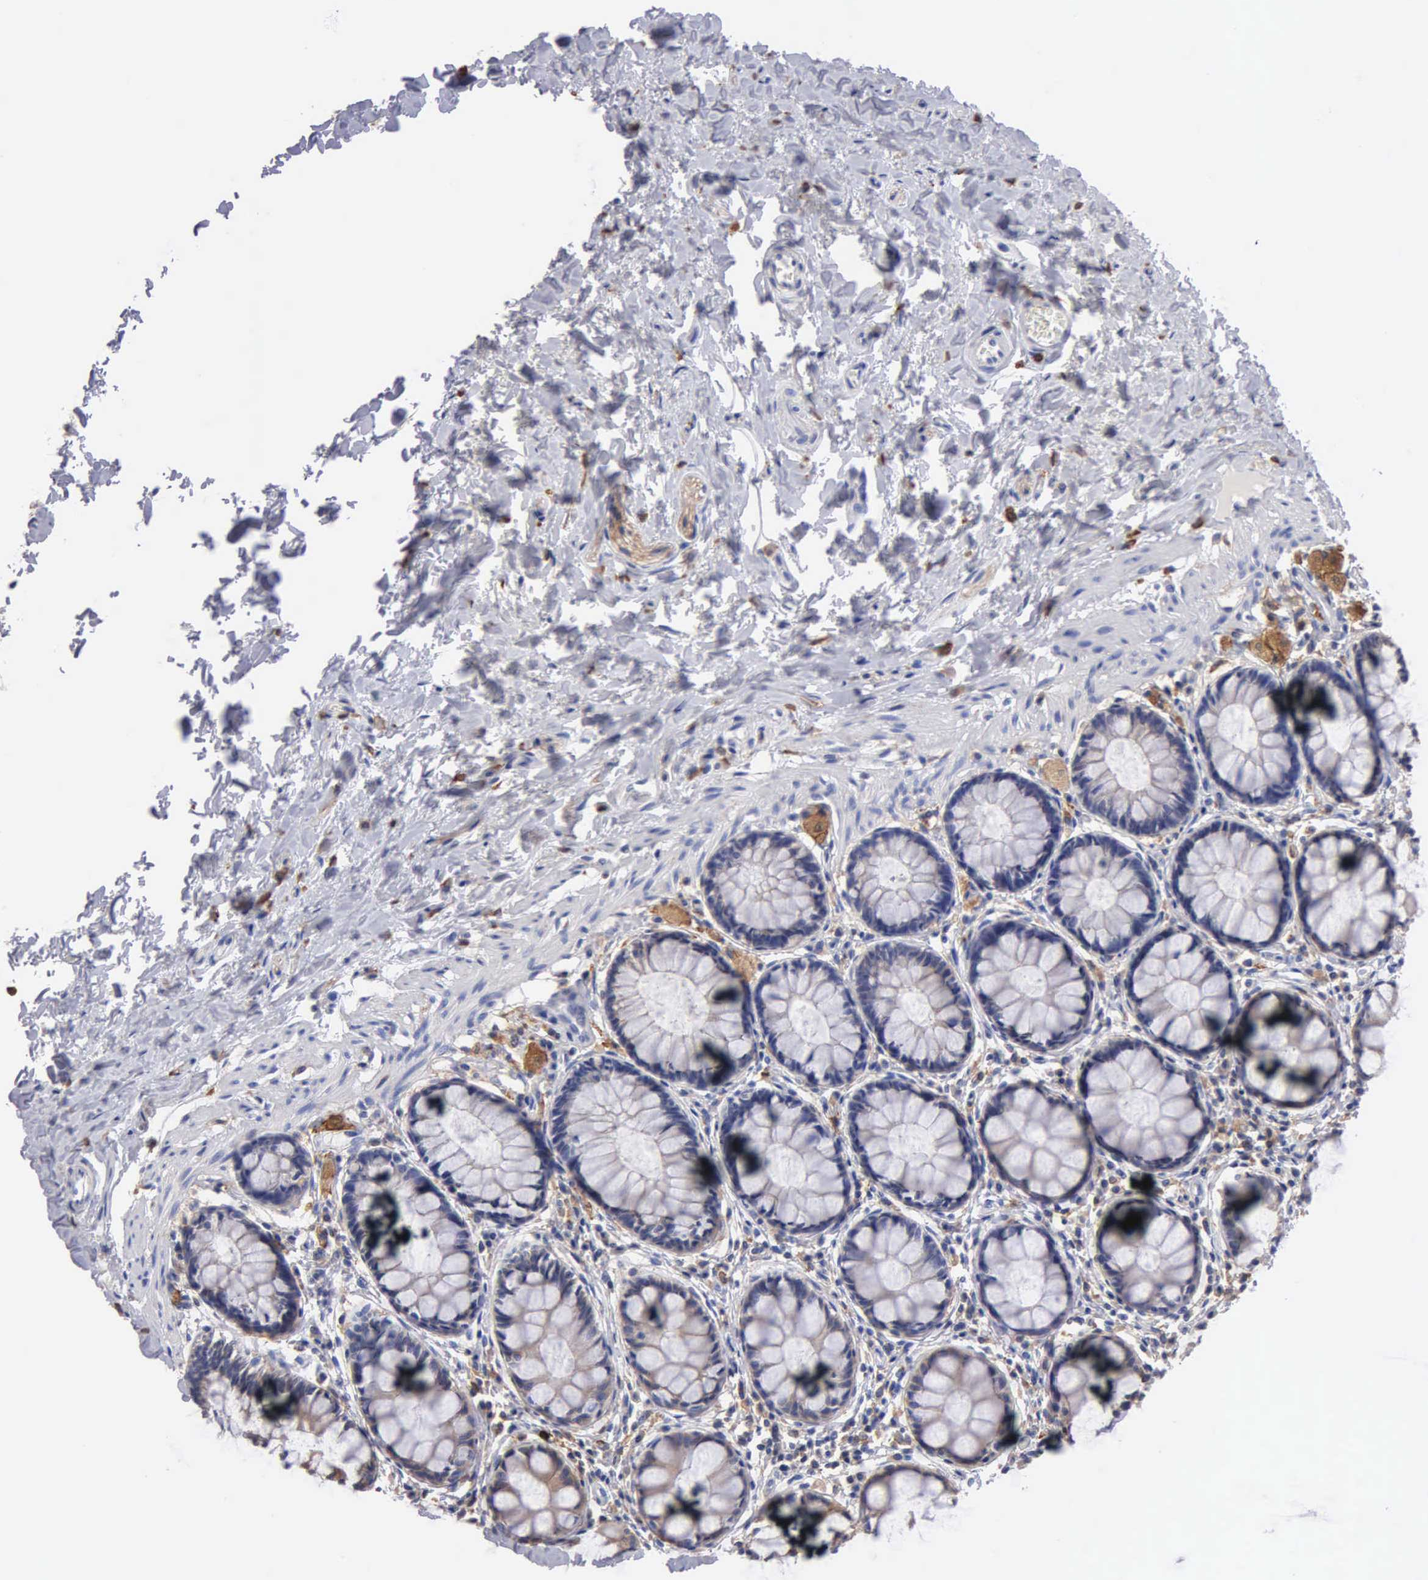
{"staining": {"intensity": "weak", "quantity": "25%-75%", "location": "cytoplasmic/membranous"}, "tissue": "rectum", "cell_type": "Glandular cells", "image_type": "normal", "snomed": [{"axis": "morphology", "description": "Normal tissue, NOS"}, {"axis": "topography", "description": "Rectum"}], "caption": "Immunohistochemistry (IHC) image of benign human rectum stained for a protein (brown), which demonstrates low levels of weak cytoplasmic/membranous staining in approximately 25%-75% of glandular cells.", "gene": "PTGS2", "patient": {"sex": "male", "age": 86}}